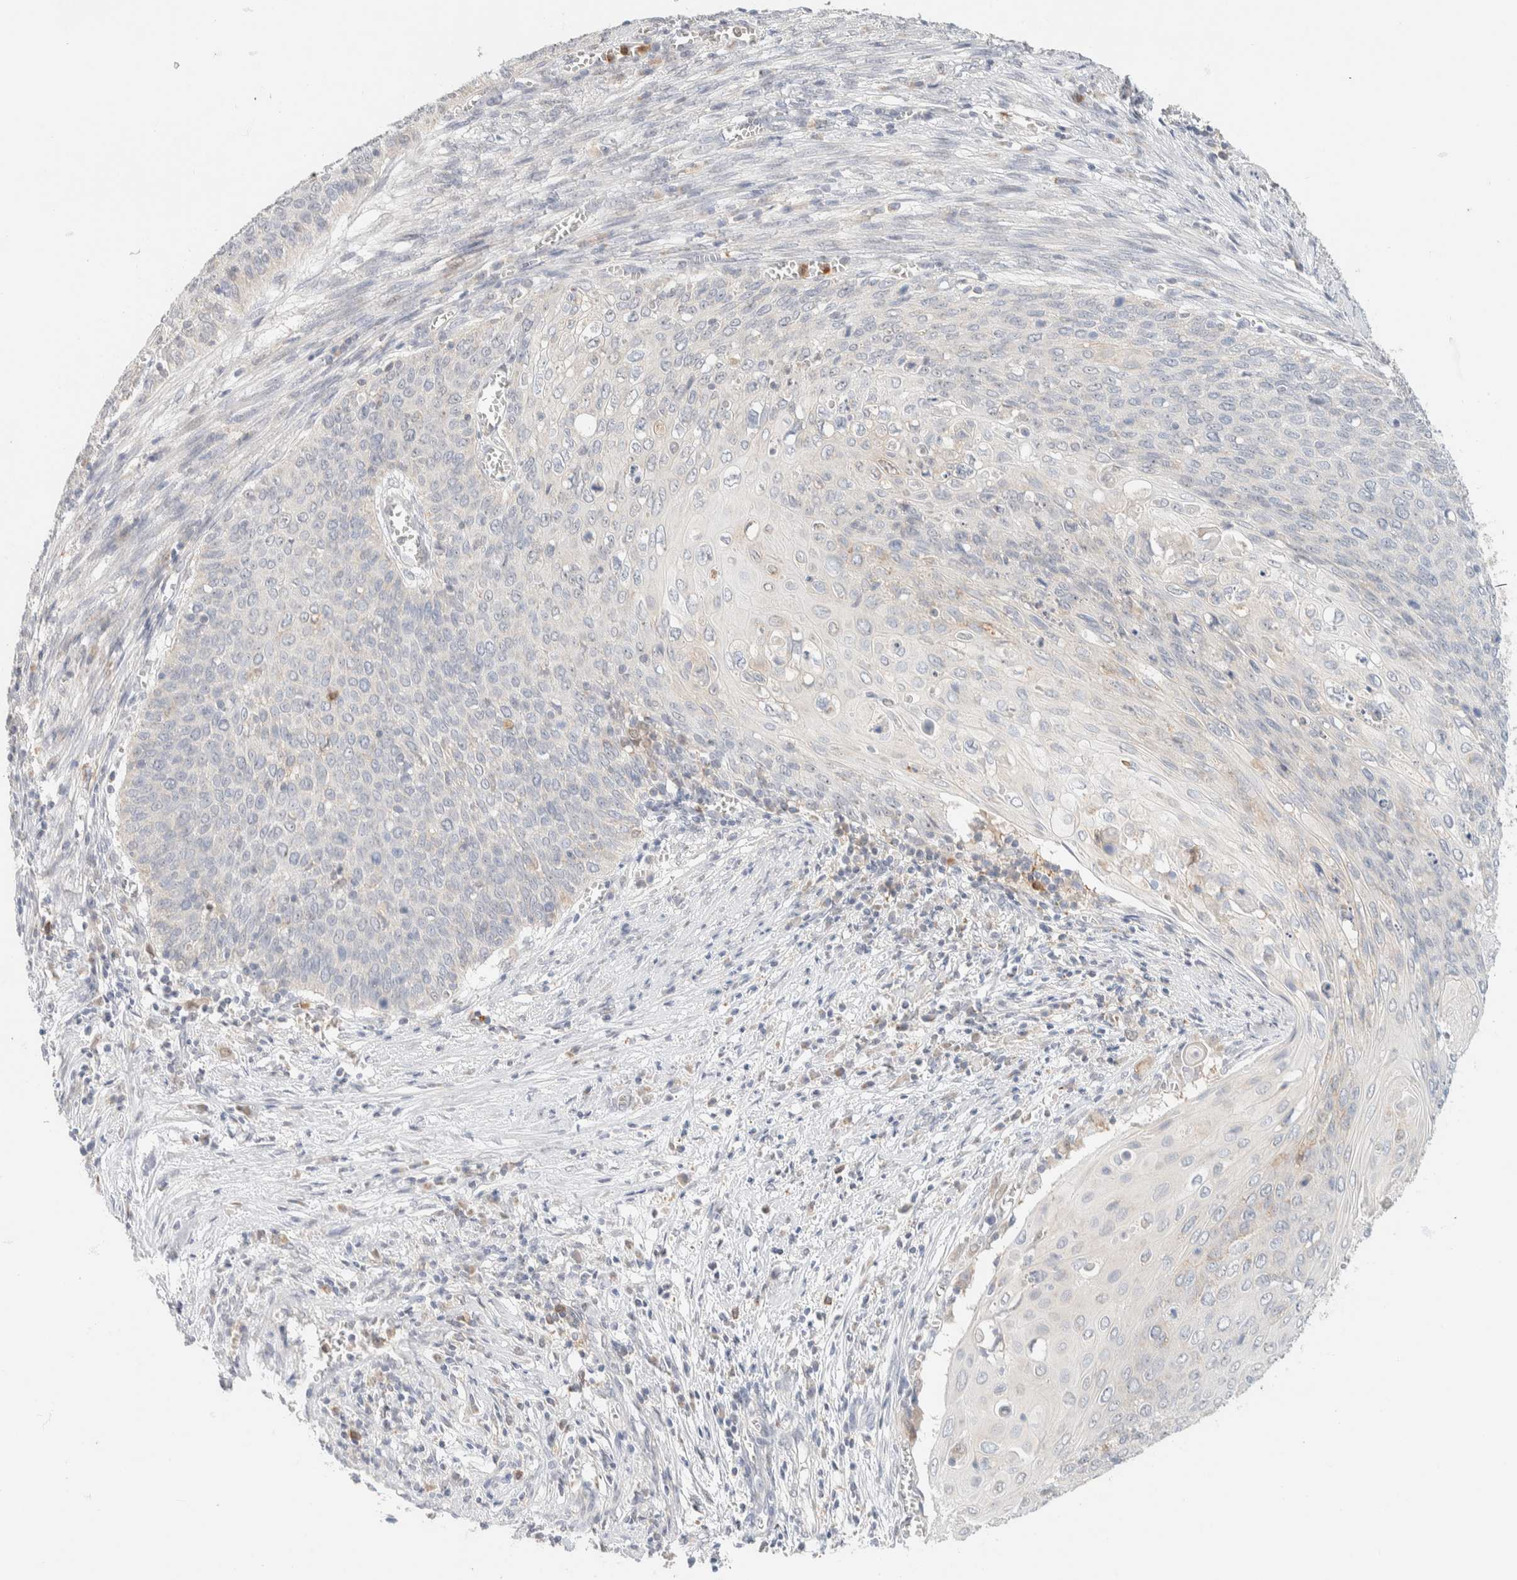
{"staining": {"intensity": "negative", "quantity": "none", "location": "none"}, "tissue": "cervical cancer", "cell_type": "Tumor cells", "image_type": "cancer", "snomed": [{"axis": "morphology", "description": "Squamous cell carcinoma, NOS"}, {"axis": "topography", "description": "Cervix"}], "caption": "Tumor cells are negative for brown protein staining in cervical squamous cell carcinoma.", "gene": "HDHD3", "patient": {"sex": "female", "age": 39}}